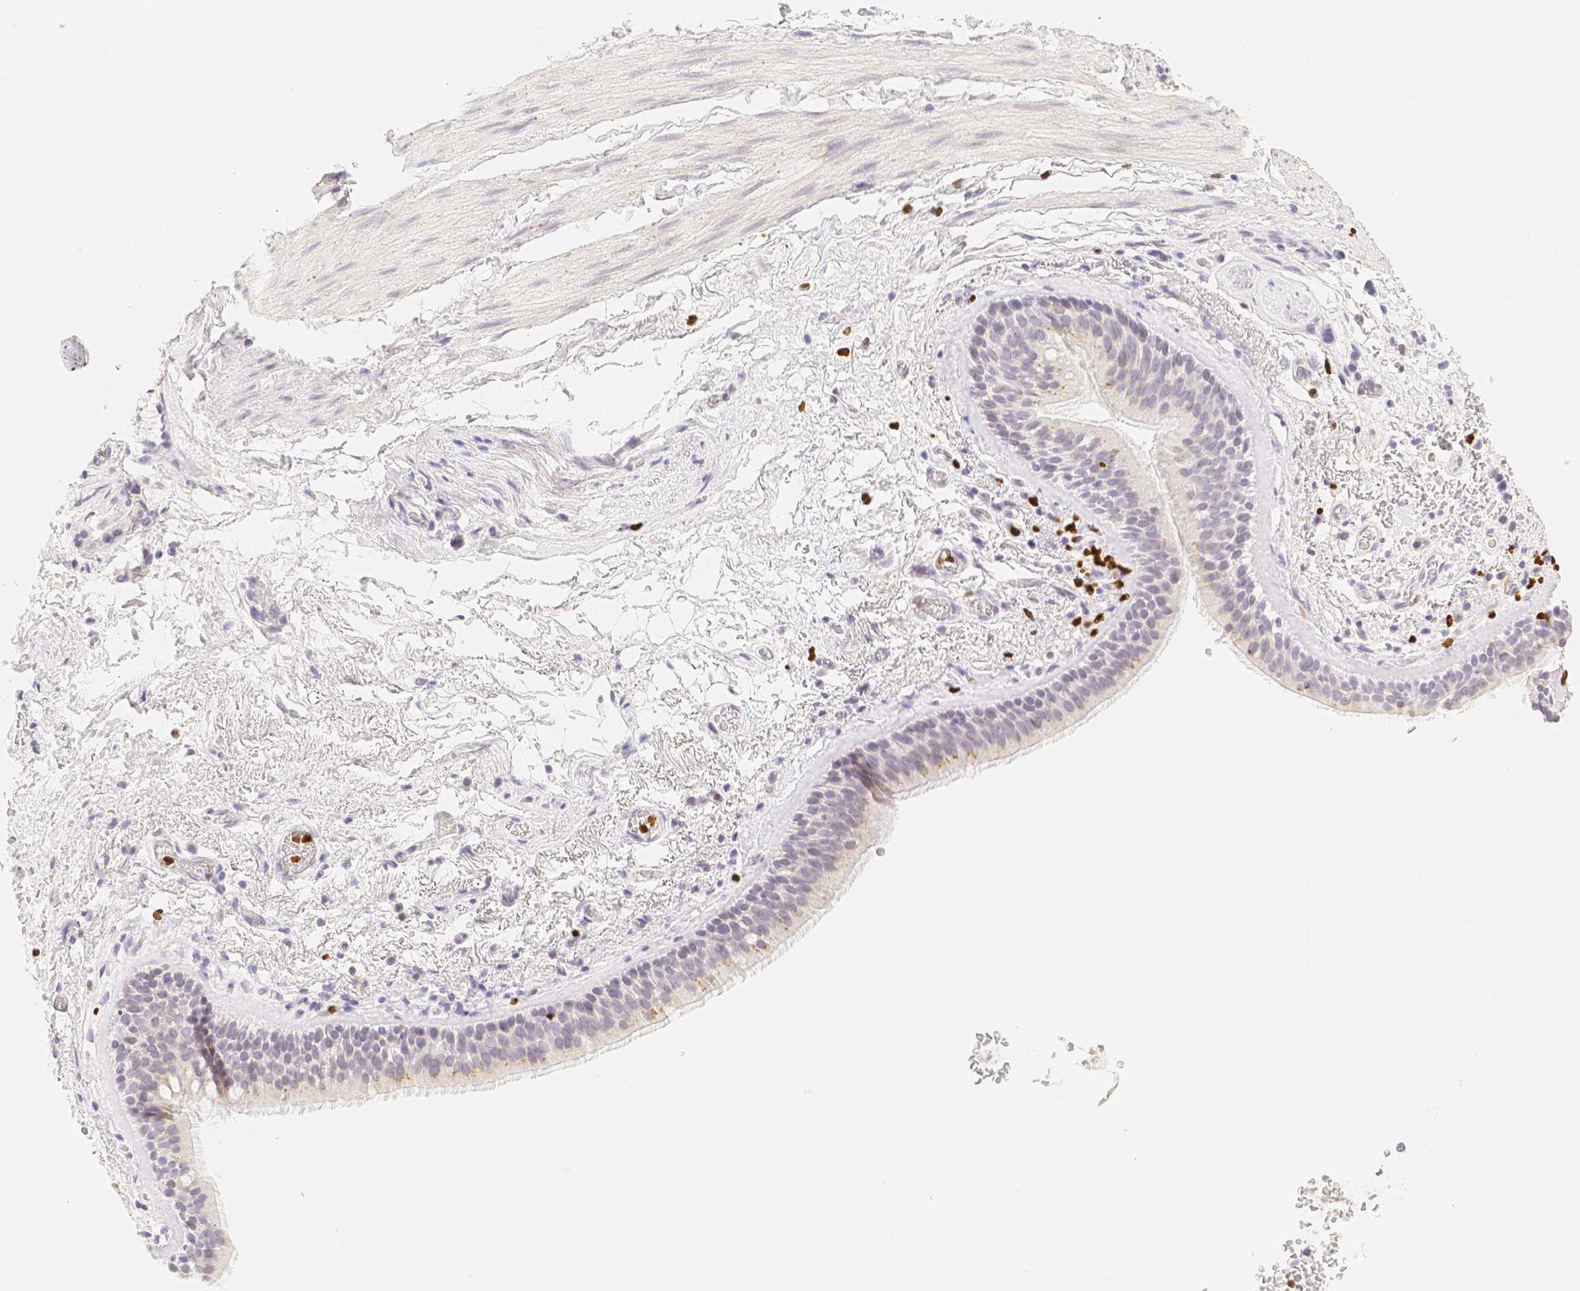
{"staining": {"intensity": "negative", "quantity": "none", "location": "none"}, "tissue": "bronchus", "cell_type": "Respiratory epithelial cells", "image_type": "normal", "snomed": [{"axis": "morphology", "description": "Normal tissue, NOS"}, {"axis": "topography", "description": "Cartilage tissue"}], "caption": "High power microscopy histopathology image of an IHC micrograph of unremarkable bronchus, revealing no significant staining in respiratory epithelial cells. (DAB (3,3'-diaminobenzidine) IHC visualized using brightfield microscopy, high magnification).", "gene": "PADI4", "patient": {"sex": "female", "age": 63}}